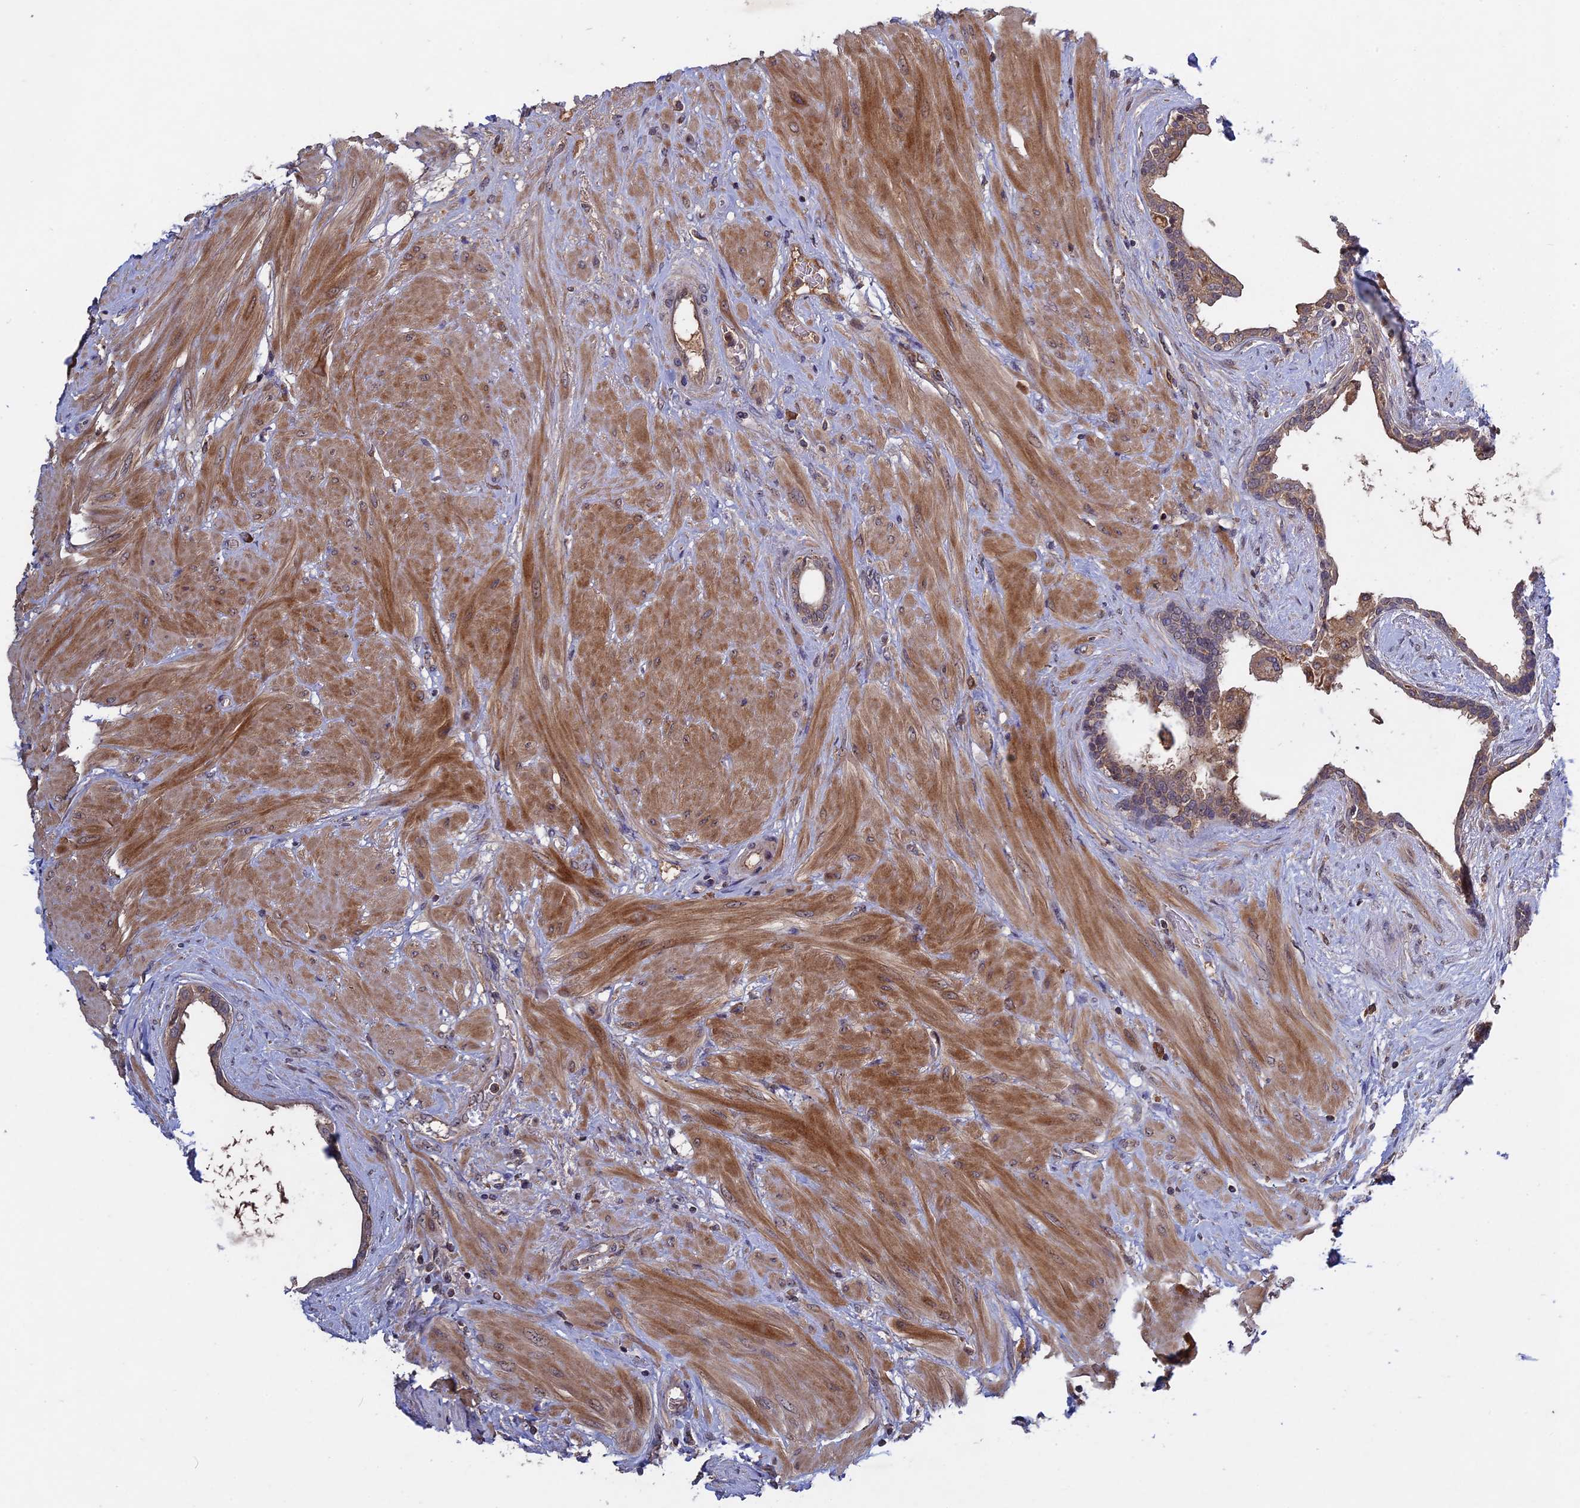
{"staining": {"intensity": "weak", "quantity": "<25%", "location": "cytoplasmic/membranous"}, "tissue": "prostate", "cell_type": "Glandular cells", "image_type": "normal", "snomed": [{"axis": "morphology", "description": "Normal tissue, NOS"}, {"axis": "topography", "description": "Prostate"}], "caption": "High magnification brightfield microscopy of normal prostate stained with DAB (3,3'-diaminobenzidine) (brown) and counterstained with hematoxylin (blue): glandular cells show no significant positivity.", "gene": "RAB15", "patient": {"sex": "male", "age": 48}}